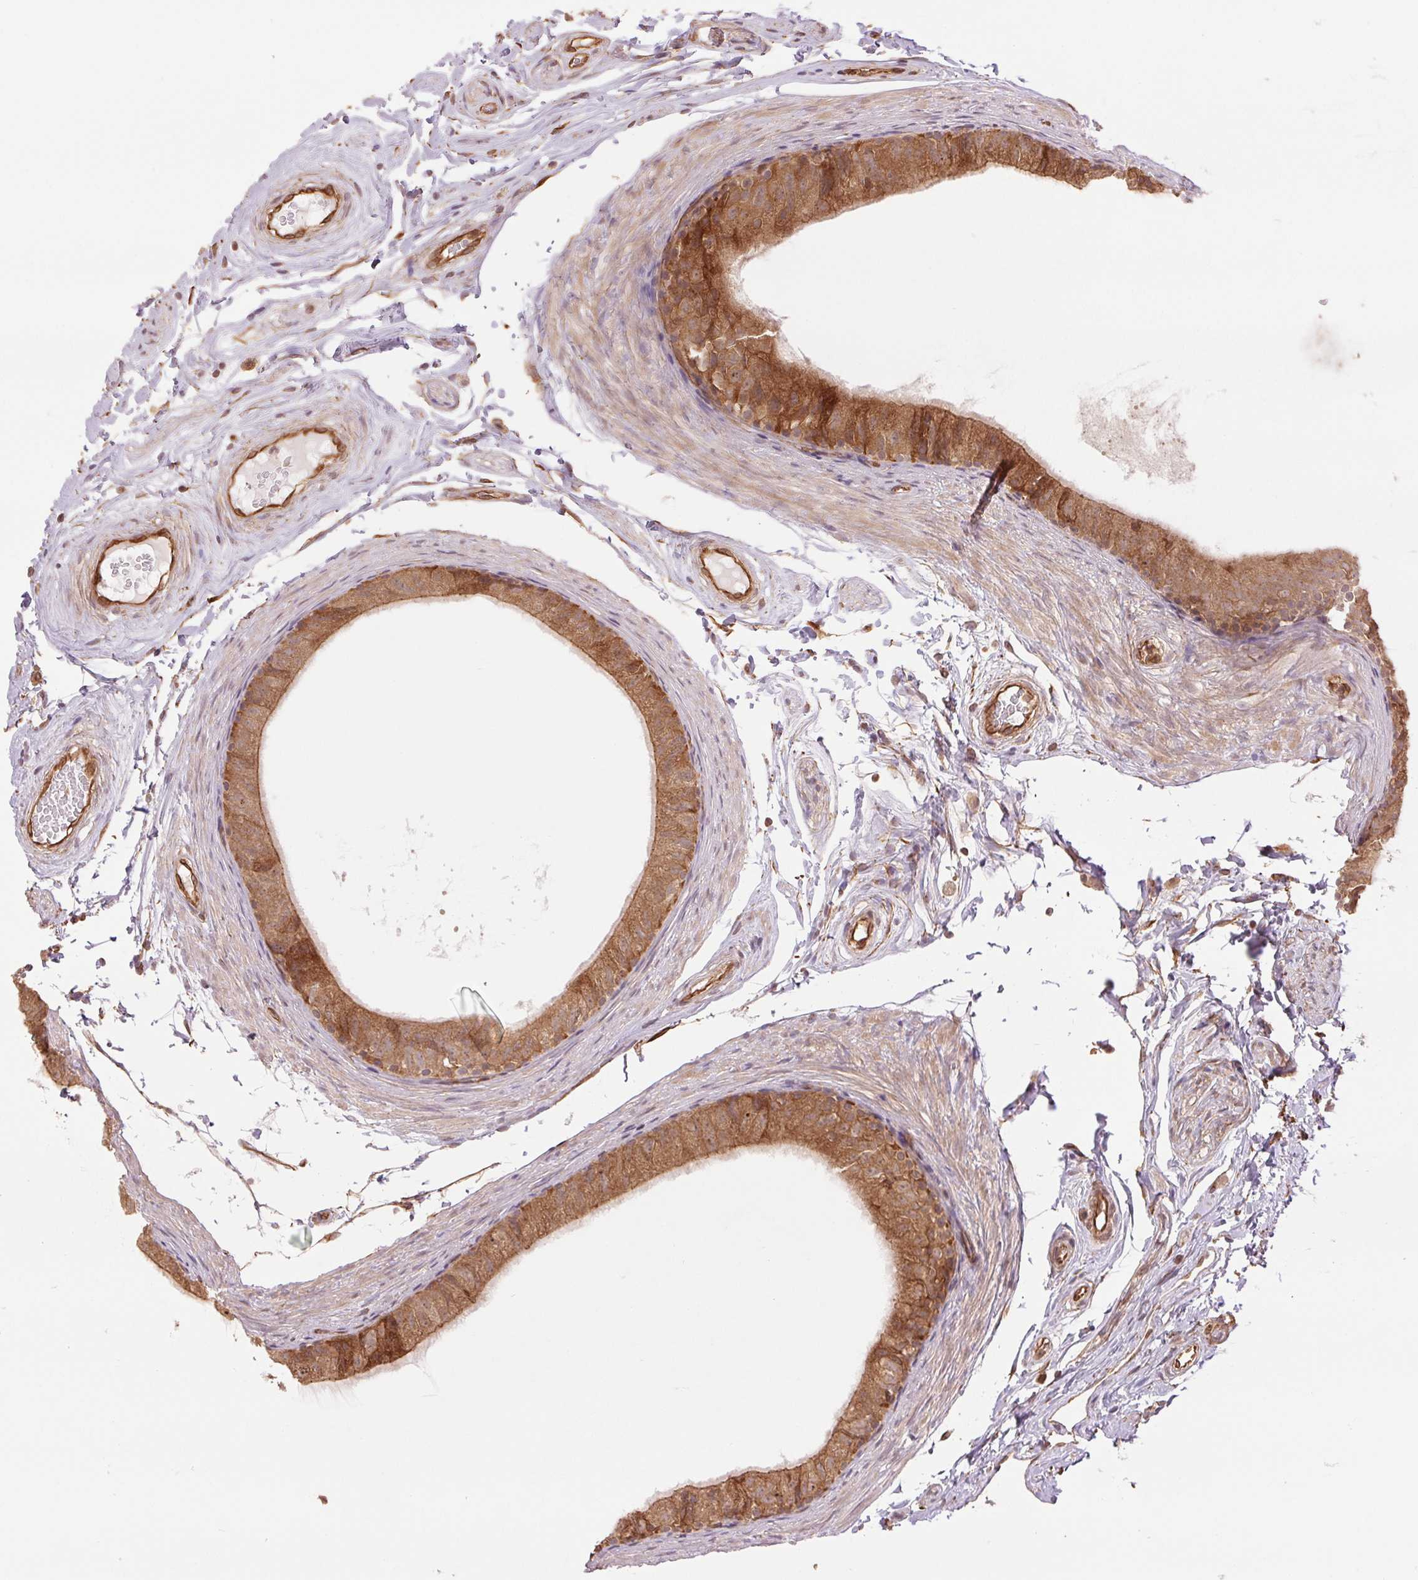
{"staining": {"intensity": "moderate", "quantity": ">75%", "location": "cytoplasmic/membranous"}, "tissue": "epididymis", "cell_type": "Glandular cells", "image_type": "normal", "snomed": [{"axis": "morphology", "description": "Normal tissue, NOS"}, {"axis": "topography", "description": "Epididymis"}], "caption": "Glandular cells demonstrate moderate cytoplasmic/membranous positivity in about >75% of cells in unremarkable epididymis.", "gene": "STARD7", "patient": {"sex": "male", "age": 45}}